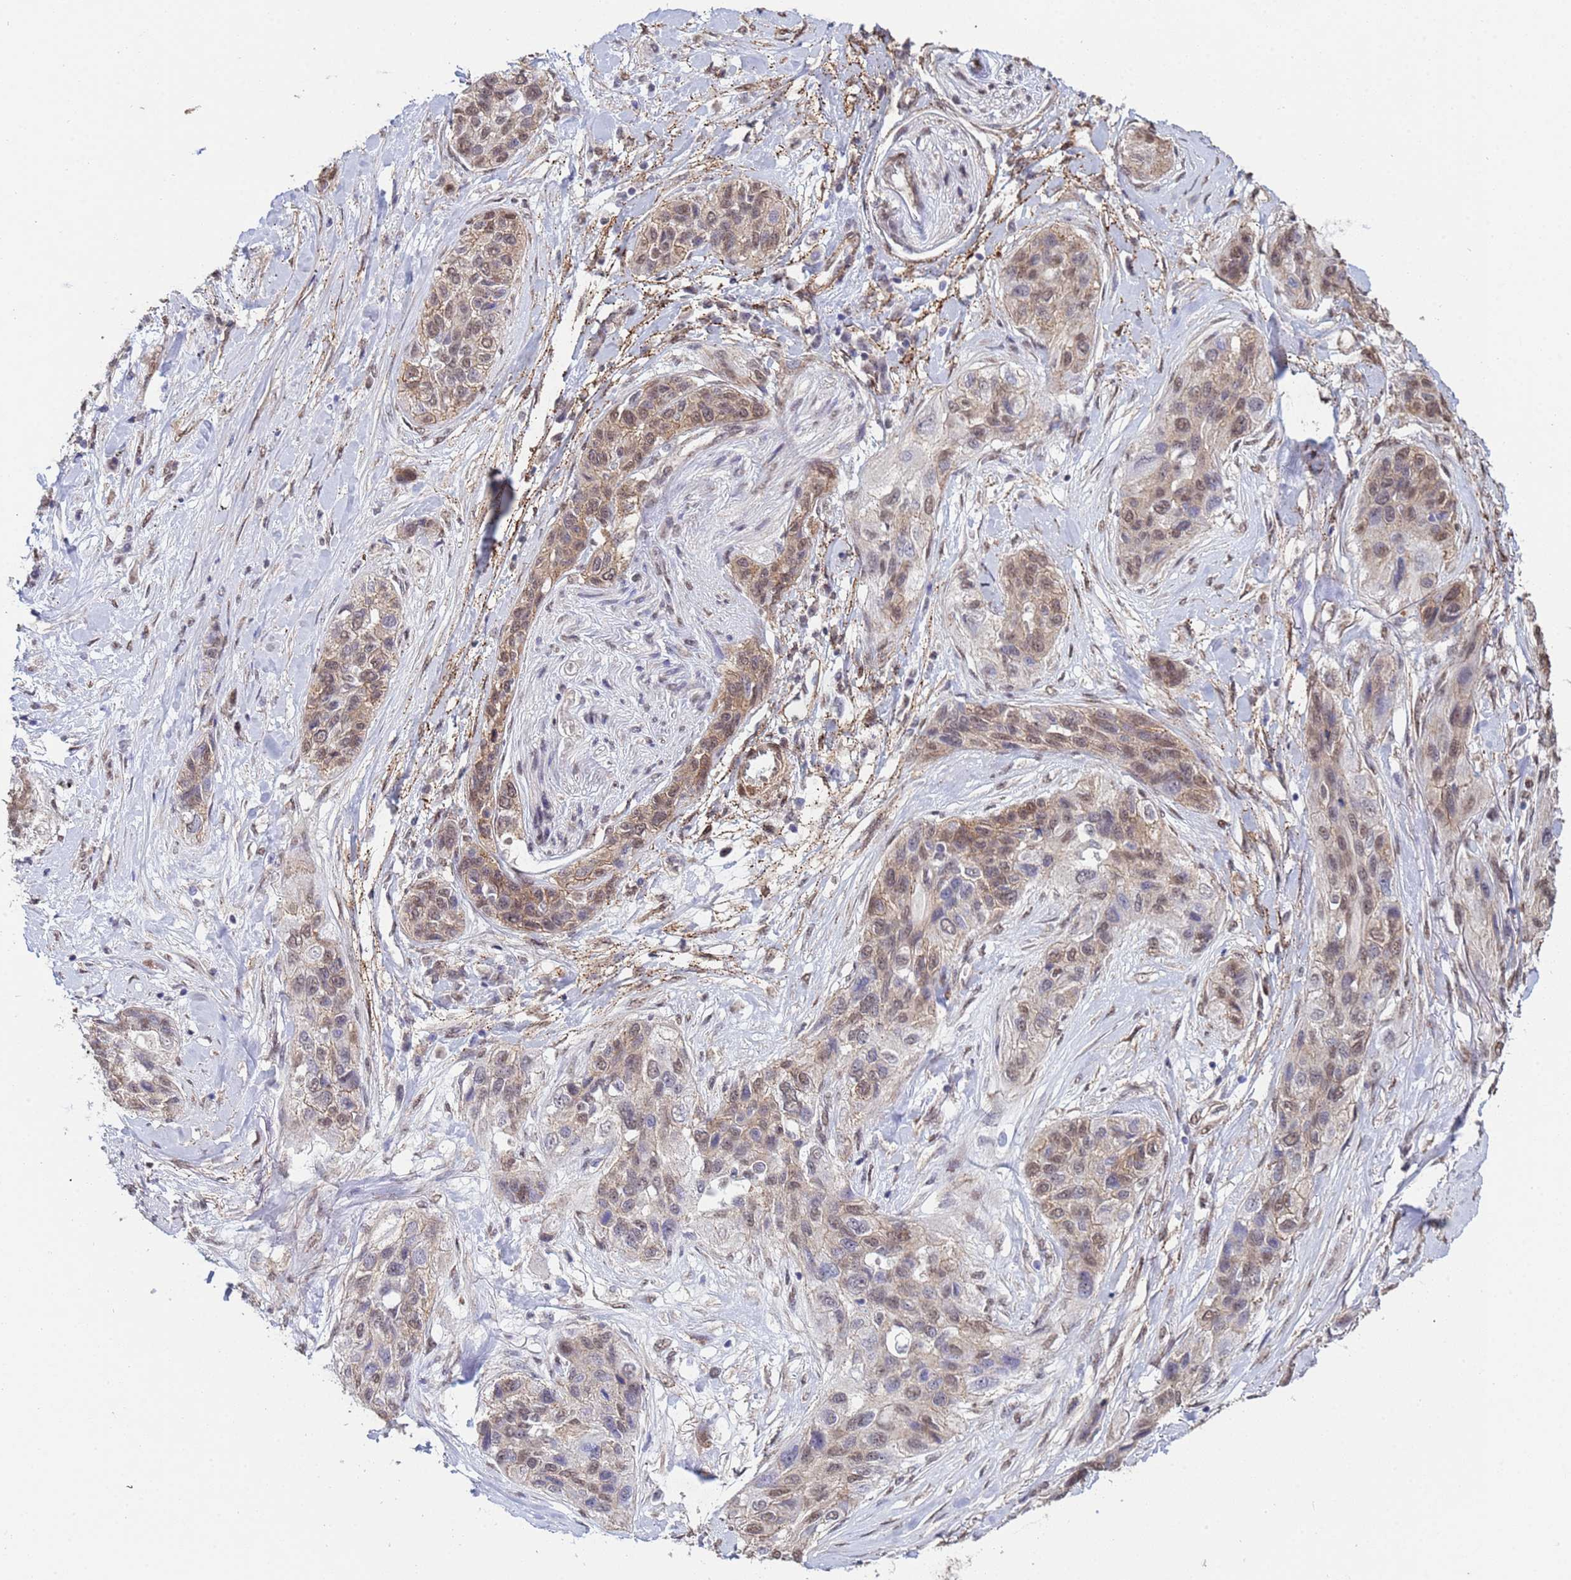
{"staining": {"intensity": "moderate", "quantity": ">75%", "location": "cytoplasmic/membranous,nuclear"}, "tissue": "lung cancer", "cell_type": "Tumor cells", "image_type": "cancer", "snomed": [{"axis": "morphology", "description": "Squamous cell carcinoma, NOS"}, {"axis": "topography", "description": "Lung"}], "caption": "Immunohistochemical staining of human lung cancer (squamous cell carcinoma) demonstrates medium levels of moderate cytoplasmic/membranous and nuclear protein positivity in approximately >75% of tumor cells.", "gene": "TRIP6", "patient": {"sex": "female", "age": 70}}